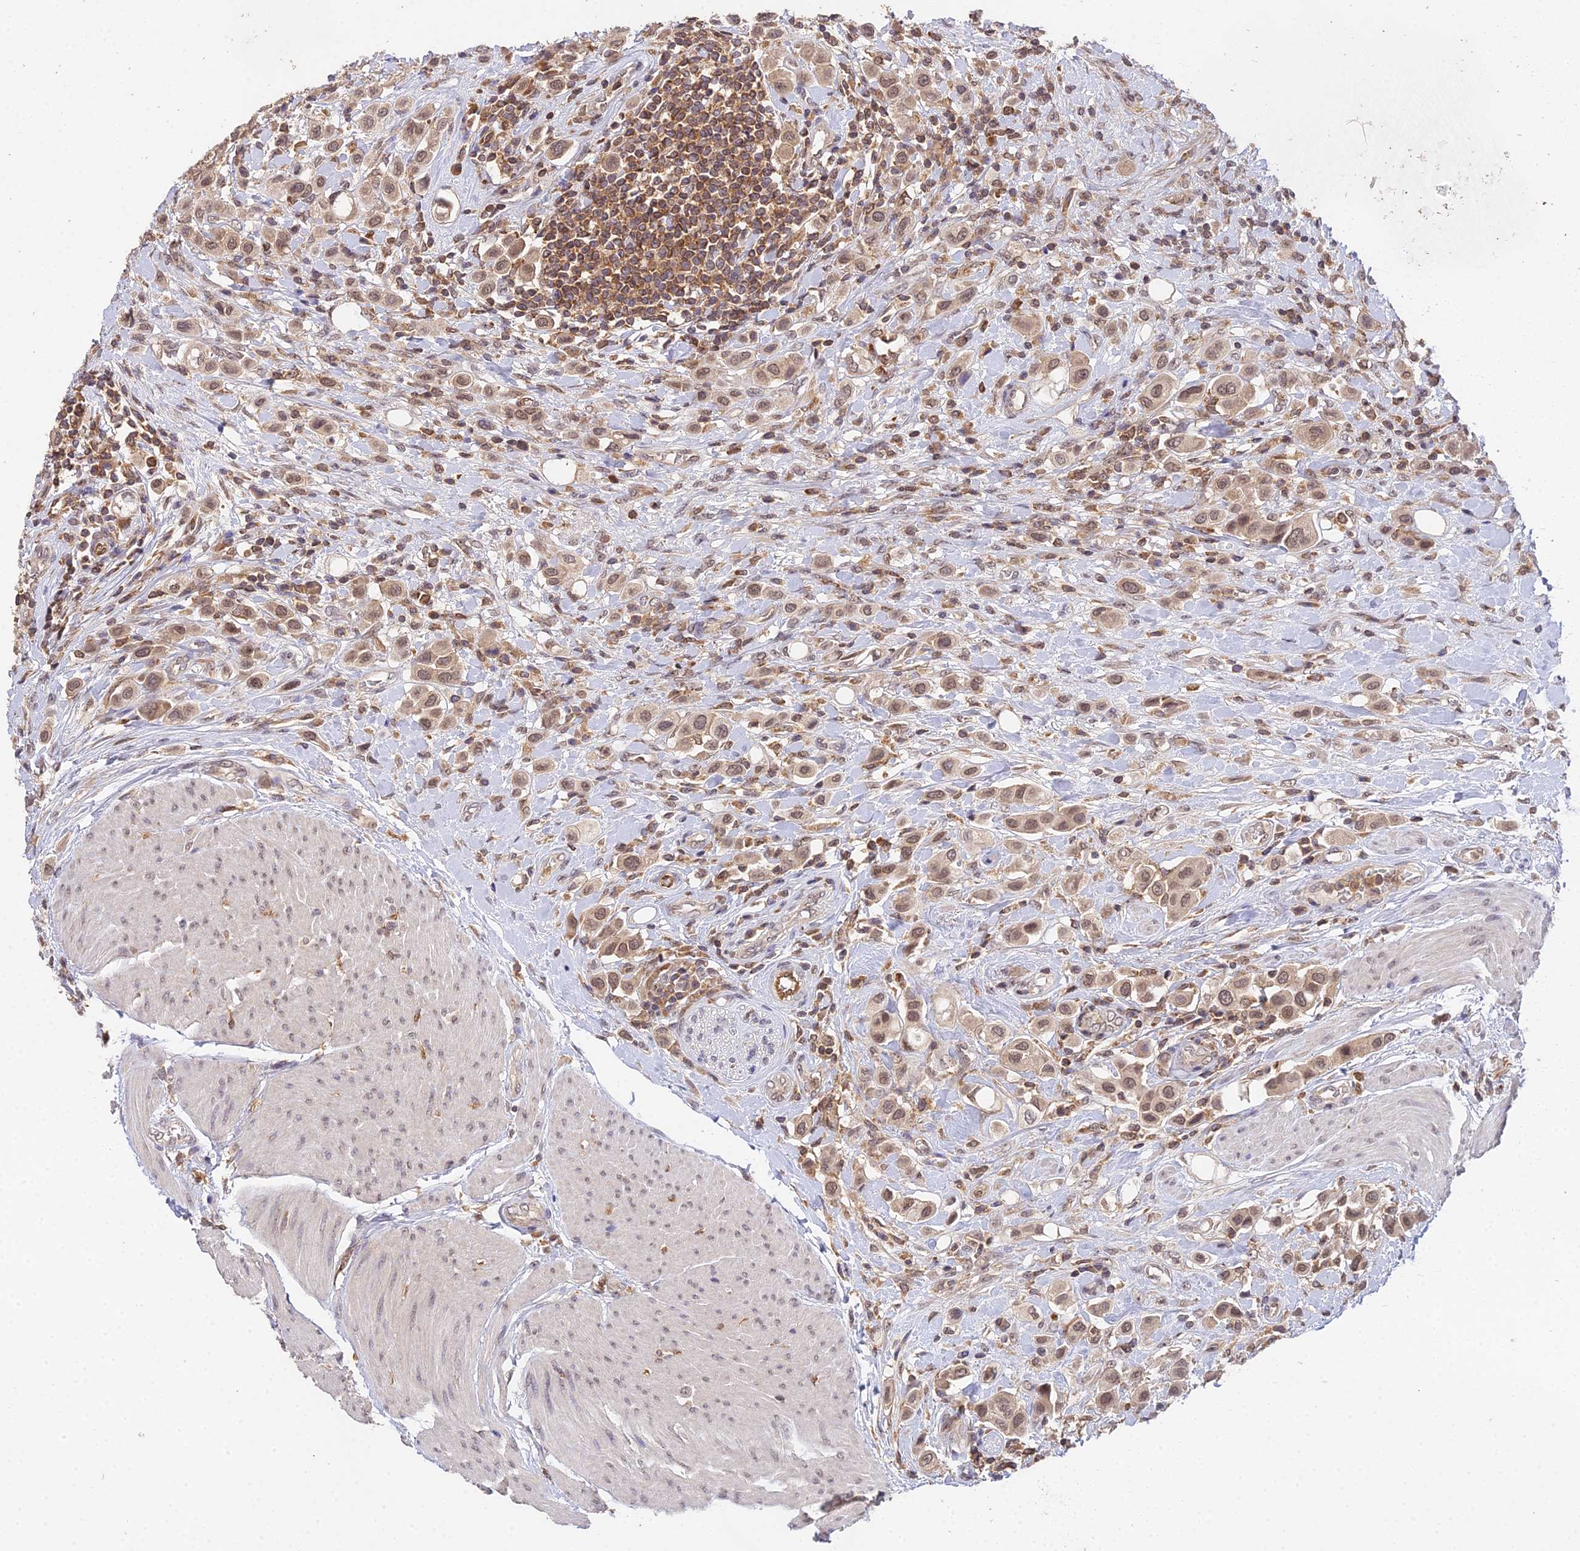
{"staining": {"intensity": "moderate", "quantity": ">75%", "location": "nuclear"}, "tissue": "urothelial cancer", "cell_type": "Tumor cells", "image_type": "cancer", "snomed": [{"axis": "morphology", "description": "Urothelial carcinoma, High grade"}, {"axis": "topography", "description": "Urinary bladder"}], "caption": "Tumor cells display moderate nuclear positivity in about >75% of cells in high-grade urothelial carcinoma.", "gene": "TPRX1", "patient": {"sex": "male", "age": 50}}